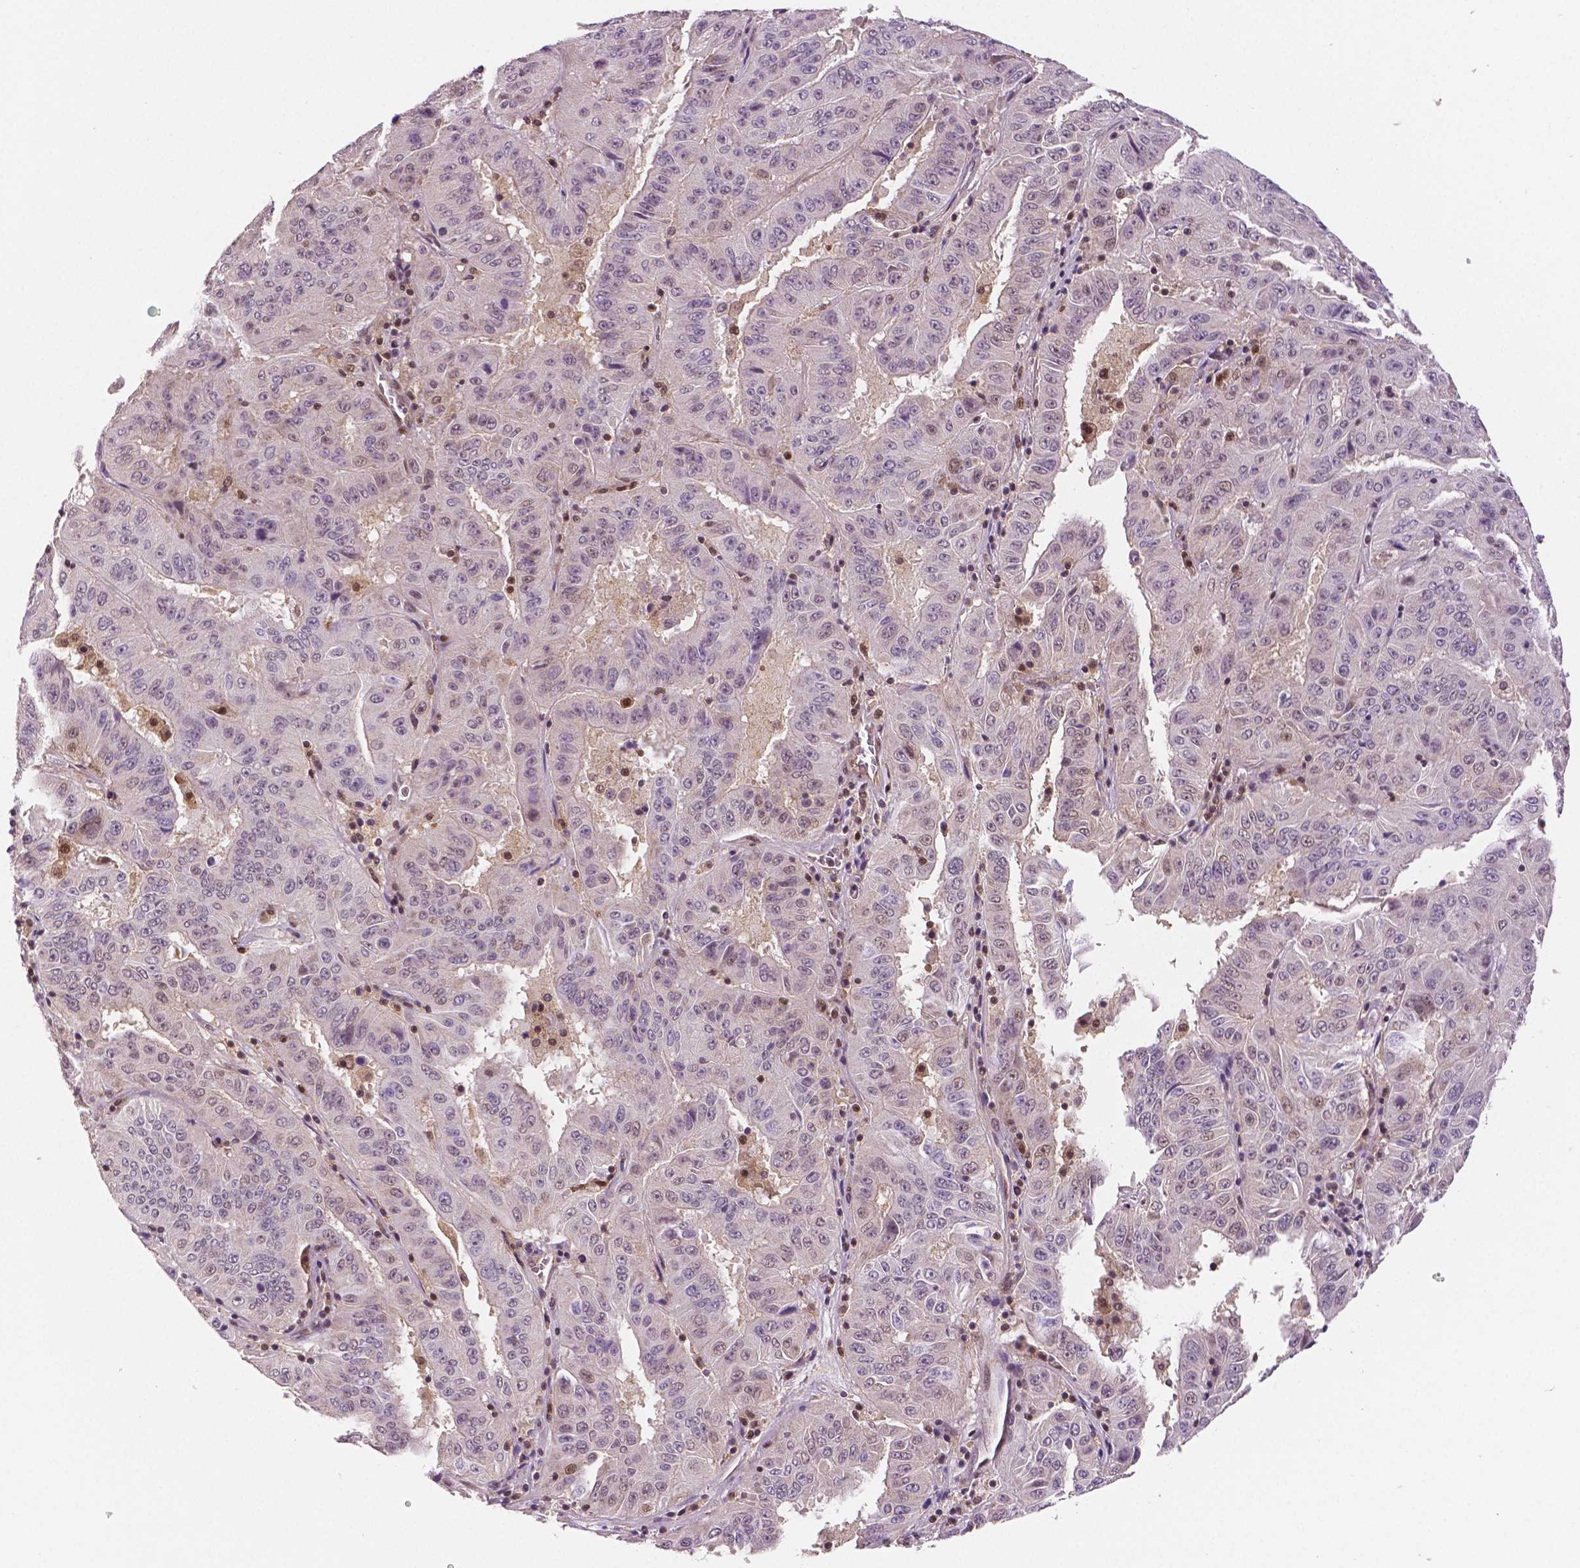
{"staining": {"intensity": "negative", "quantity": "none", "location": "none"}, "tissue": "pancreatic cancer", "cell_type": "Tumor cells", "image_type": "cancer", "snomed": [{"axis": "morphology", "description": "Adenocarcinoma, NOS"}, {"axis": "topography", "description": "Pancreas"}], "caption": "Pancreatic cancer (adenocarcinoma) stained for a protein using immunohistochemistry (IHC) demonstrates no expression tumor cells.", "gene": "STAT3", "patient": {"sex": "male", "age": 63}}